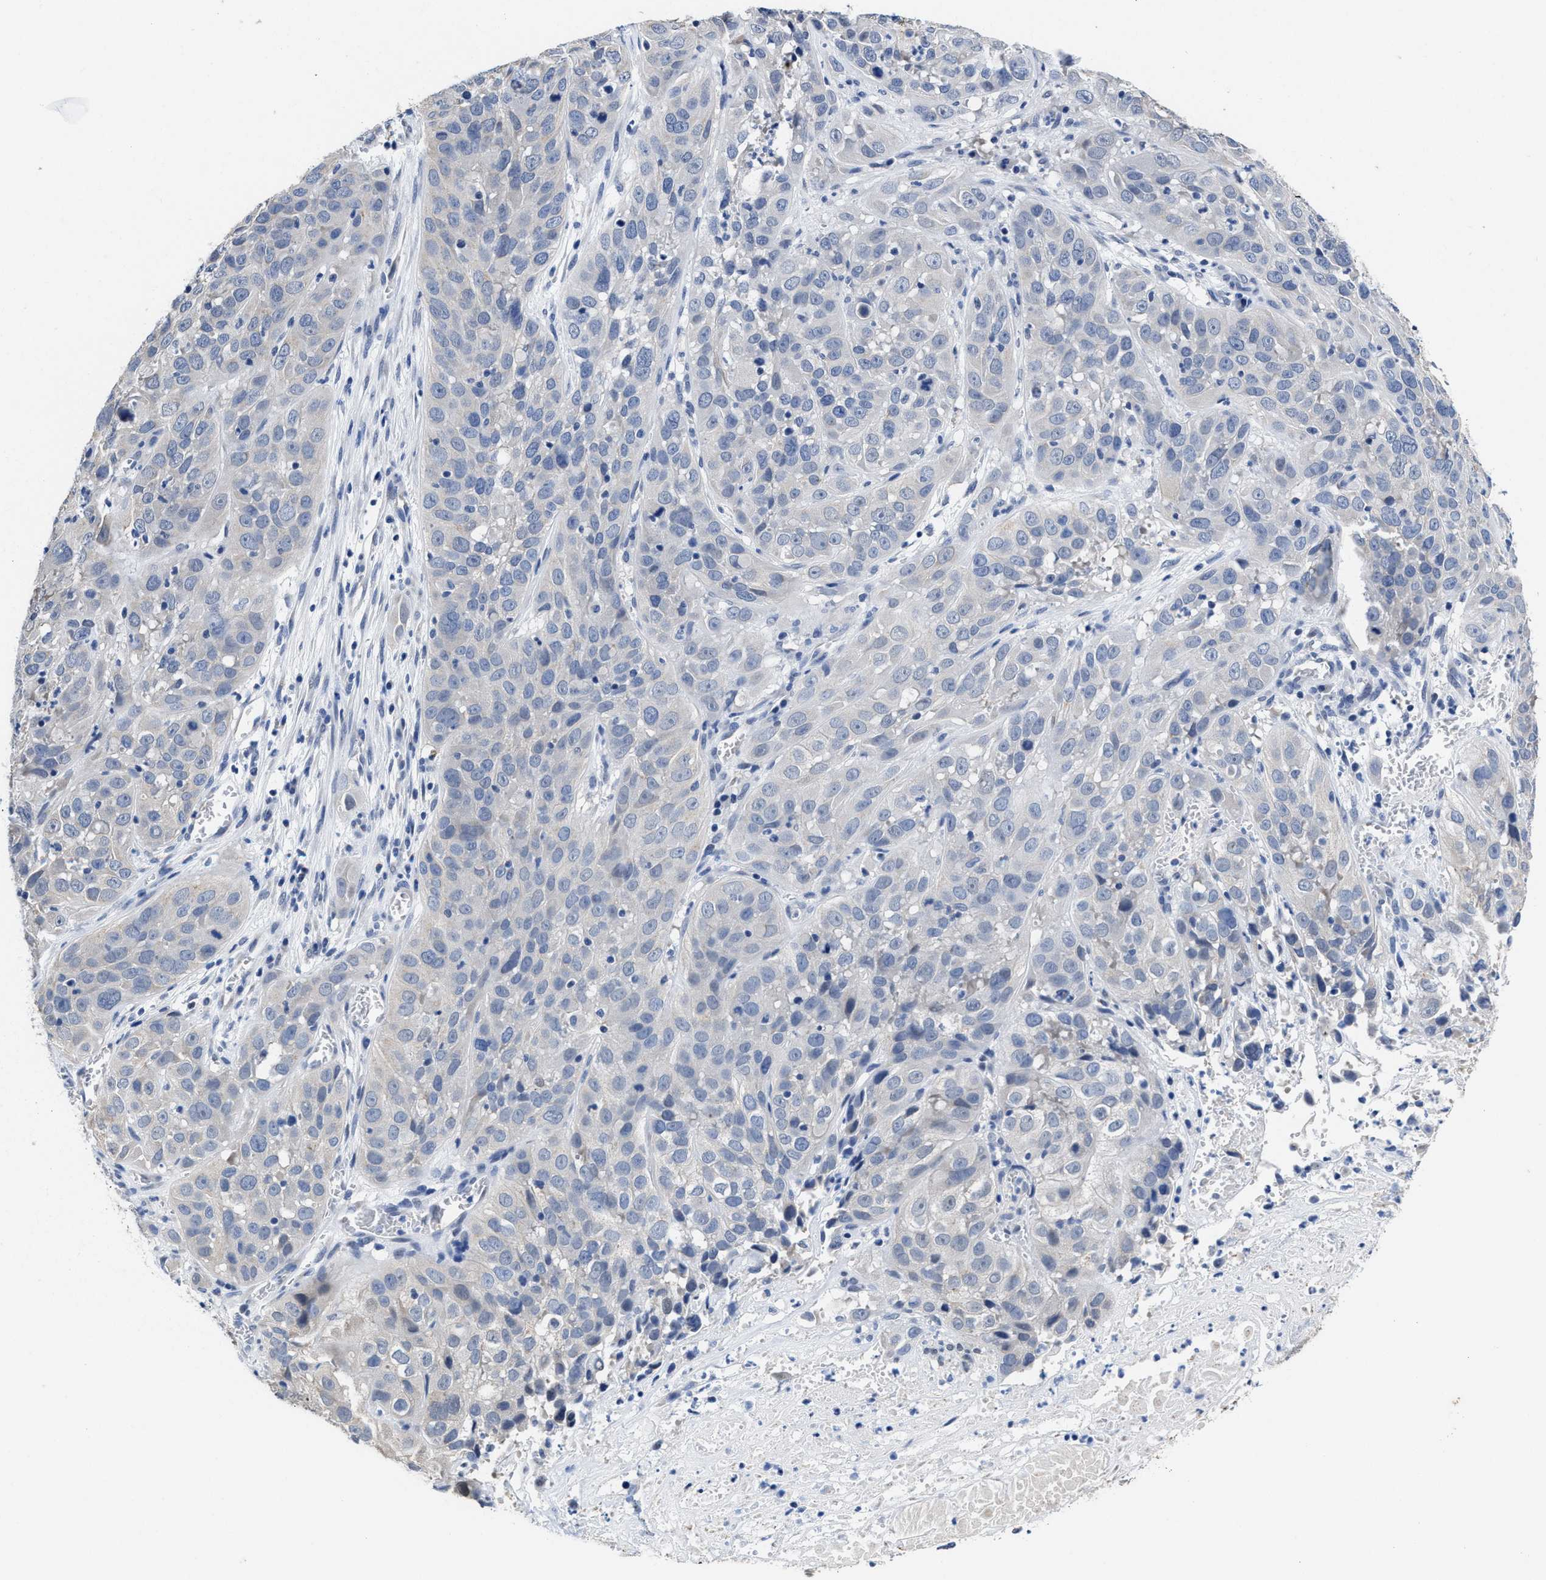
{"staining": {"intensity": "negative", "quantity": "none", "location": "none"}, "tissue": "cervical cancer", "cell_type": "Tumor cells", "image_type": "cancer", "snomed": [{"axis": "morphology", "description": "Squamous cell carcinoma, NOS"}, {"axis": "topography", "description": "Cervix"}], "caption": "The micrograph displays no significant staining in tumor cells of cervical squamous cell carcinoma.", "gene": "HOOK1", "patient": {"sex": "female", "age": 32}}